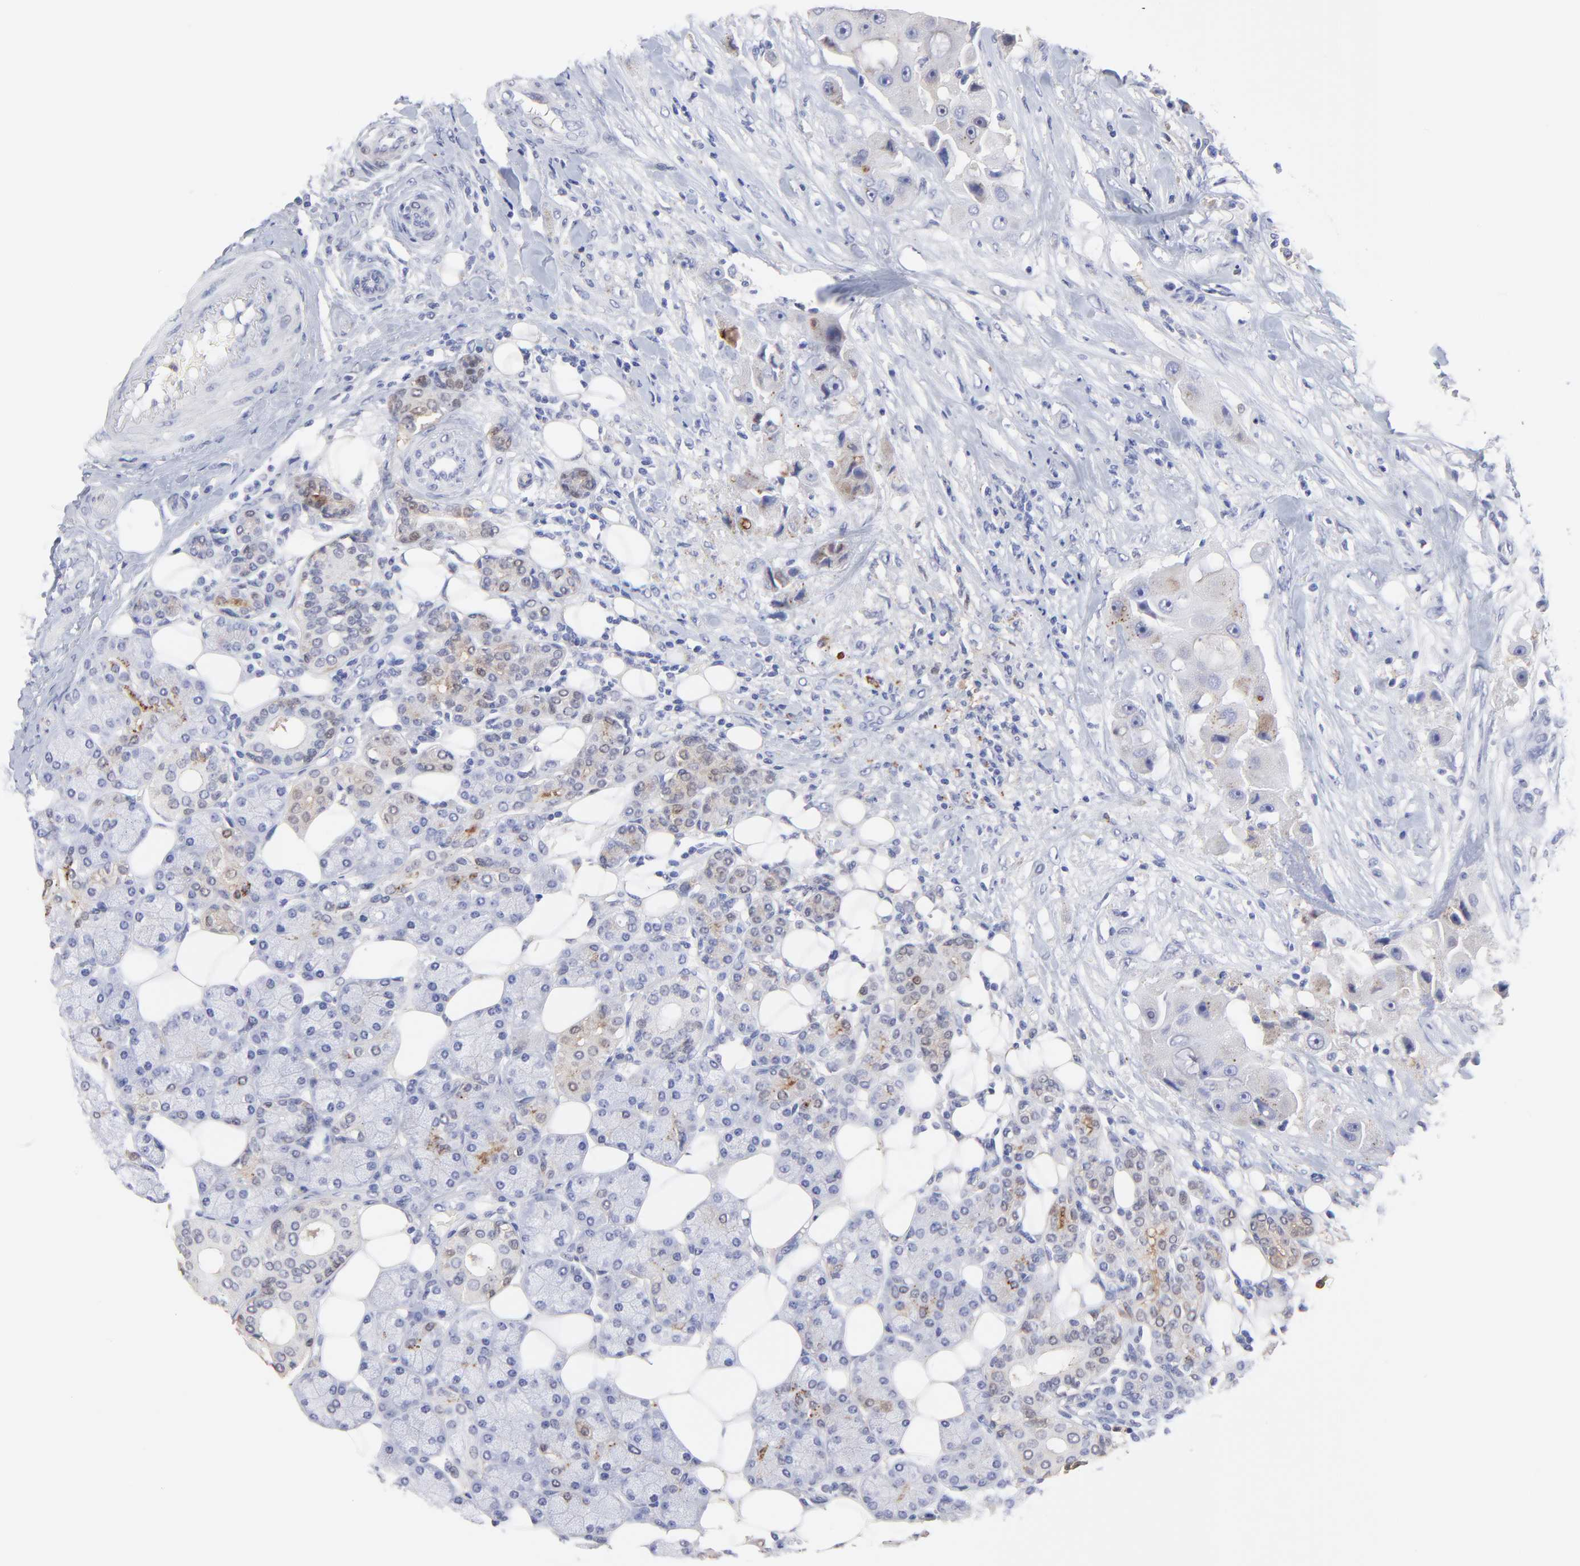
{"staining": {"intensity": "weak", "quantity": "<25%", "location": "cytoplasmic/membranous"}, "tissue": "head and neck cancer", "cell_type": "Tumor cells", "image_type": "cancer", "snomed": [{"axis": "morphology", "description": "Normal tissue, NOS"}, {"axis": "morphology", "description": "Adenocarcinoma, NOS"}, {"axis": "topography", "description": "Salivary gland"}, {"axis": "topography", "description": "Head-Neck"}], "caption": "Immunohistochemistry of adenocarcinoma (head and neck) displays no expression in tumor cells.", "gene": "SMARCA1", "patient": {"sex": "male", "age": 80}}